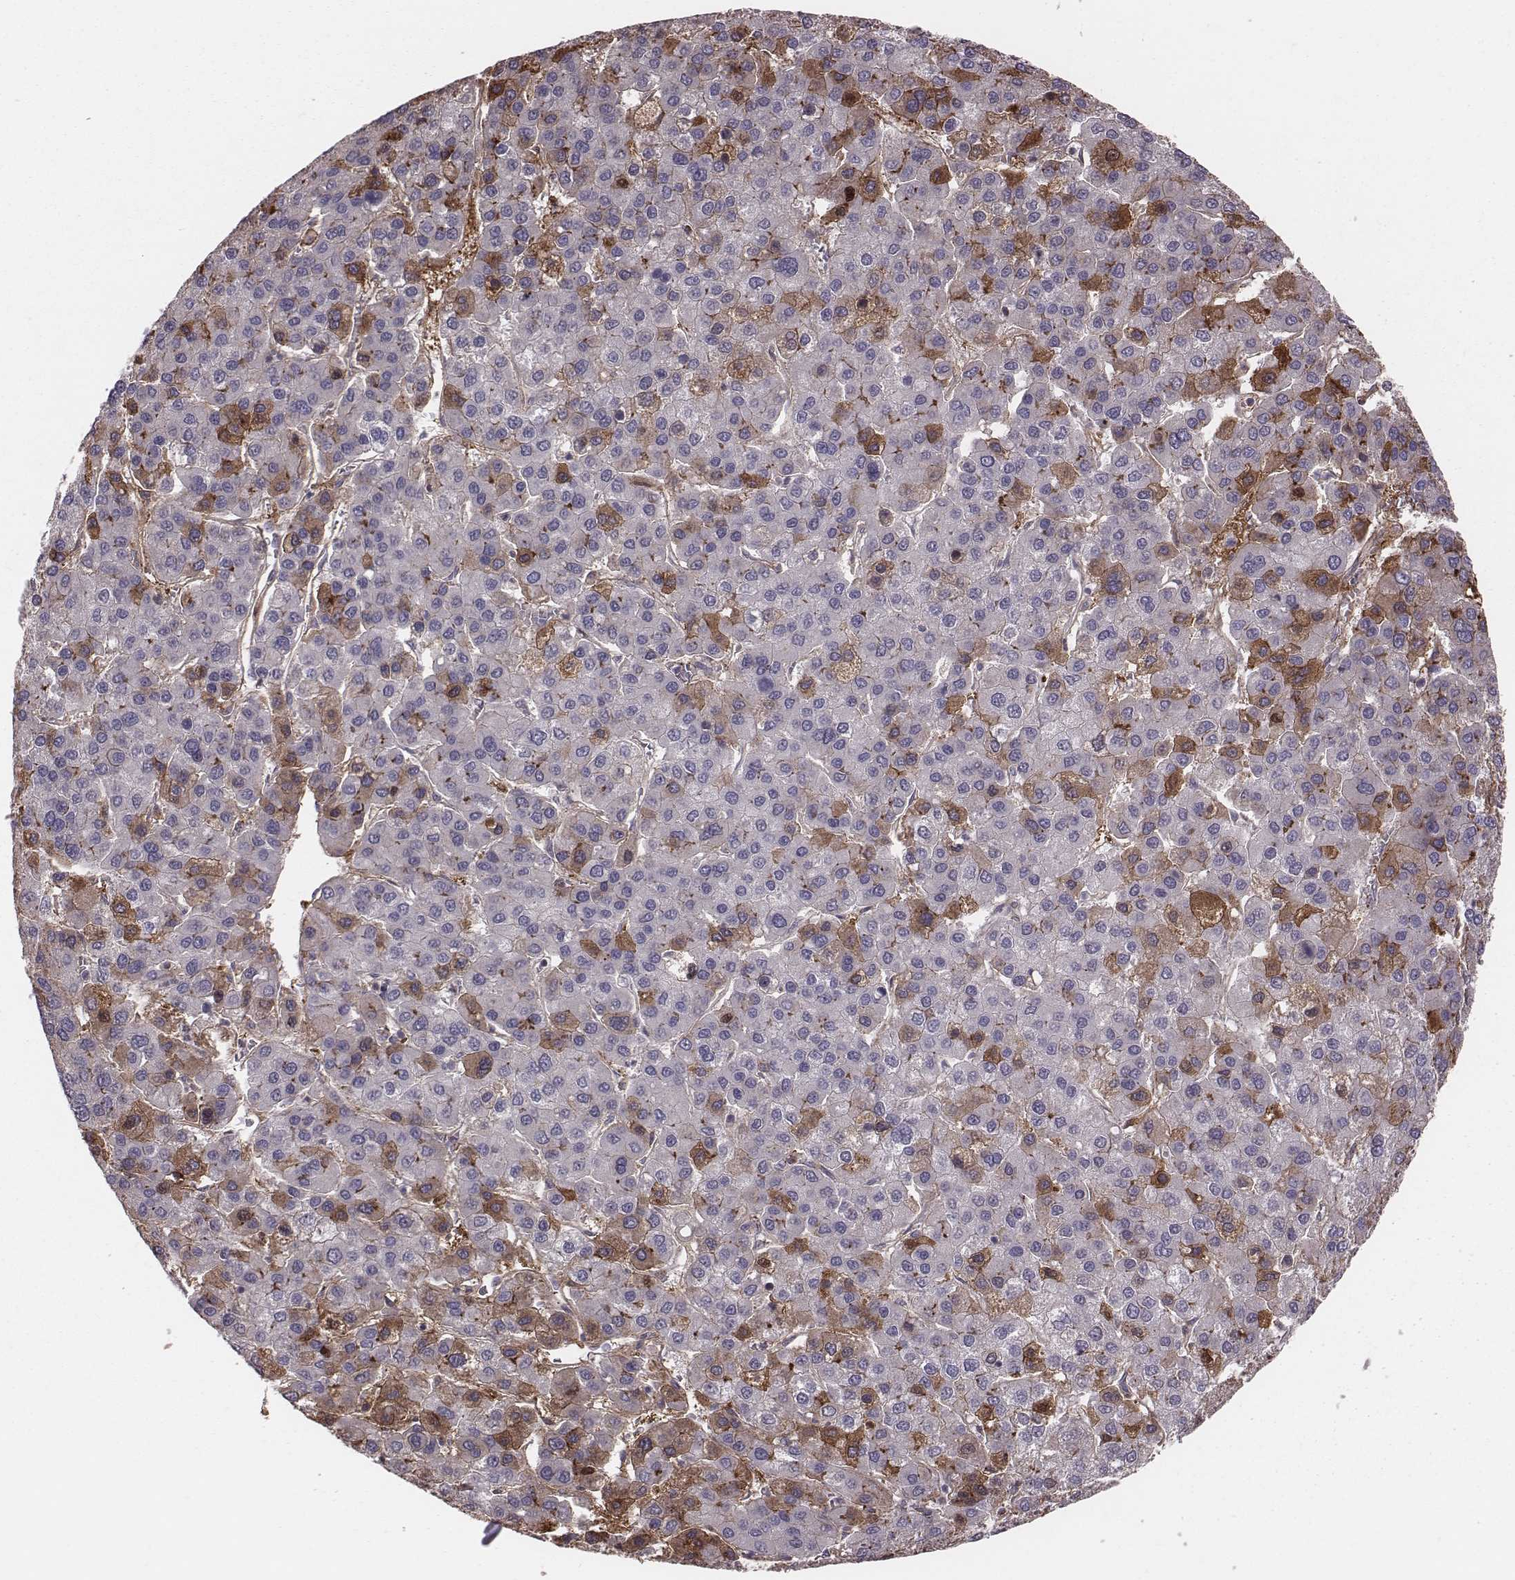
{"staining": {"intensity": "weak", "quantity": "<25%", "location": "cytoplasmic/membranous"}, "tissue": "liver cancer", "cell_type": "Tumor cells", "image_type": "cancer", "snomed": [{"axis": "morphology", "description": "Carcinoma, Hepatocellular, NOS"}, {"axis": "topography", "description": "Liver"}], "caption": "Tumor cells are negative for brown protein staining in liver cancer. Brightfield microscopy of IHC stained with DAB (brown) and hematoxylin (blue), captured at high magnification.", "gene": "CFTR", "patient": {"sex": "female", "age": 41}}